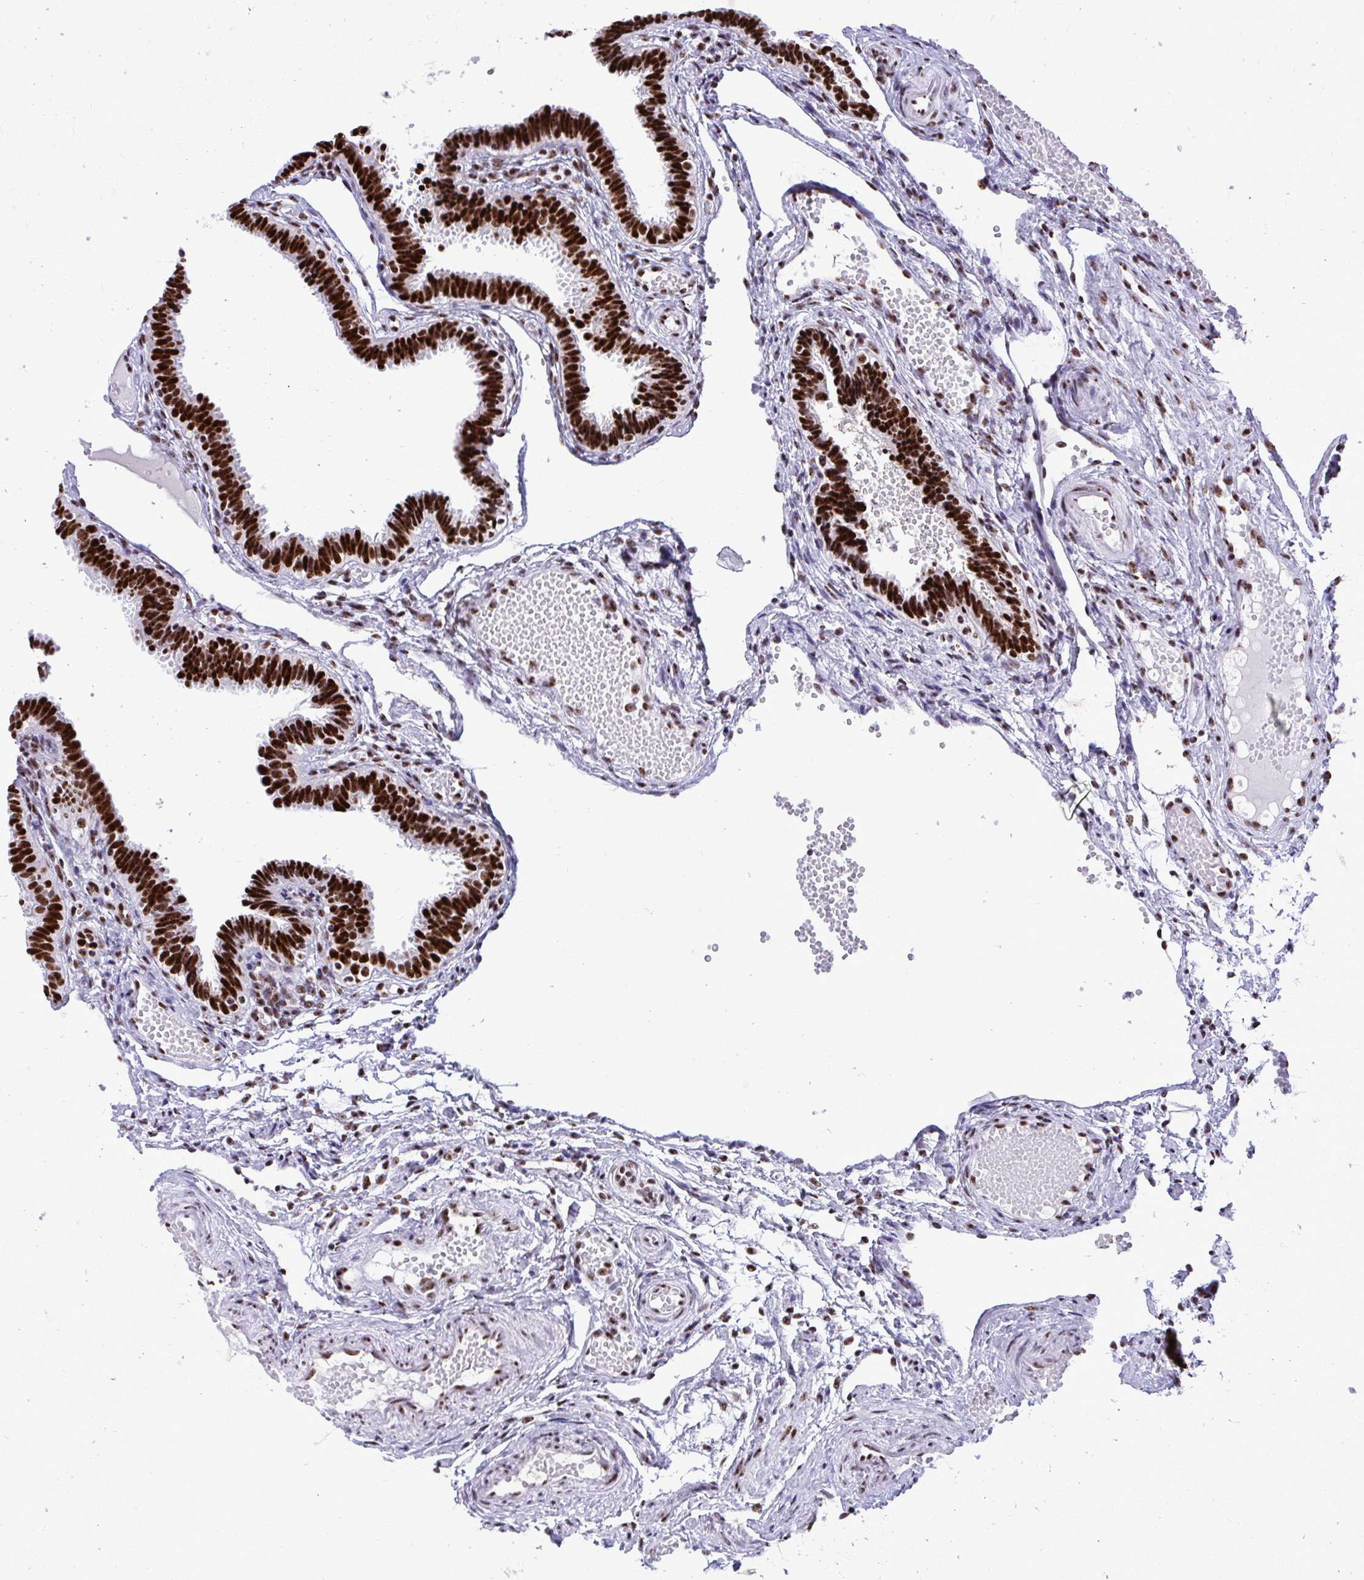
{"staining": {"intensity": "strong", "quantity": ">75%", "location": "nuclear"}, "tissue": "fallopian tube", "cell_type": "Glandular cells", "image_type": "normal", "snomed": [{"axis": "morphology", "description": "Normal tissue, NOS"}, {"axis": "topography", "description": "Fallopian tube"}], "caption": "A brown stain shows strong nuclear positivity of a protein in glandular cells of normal fallopian tube.", "gene": "PELP1", "patient": {"sex": "female", "age": 37}}